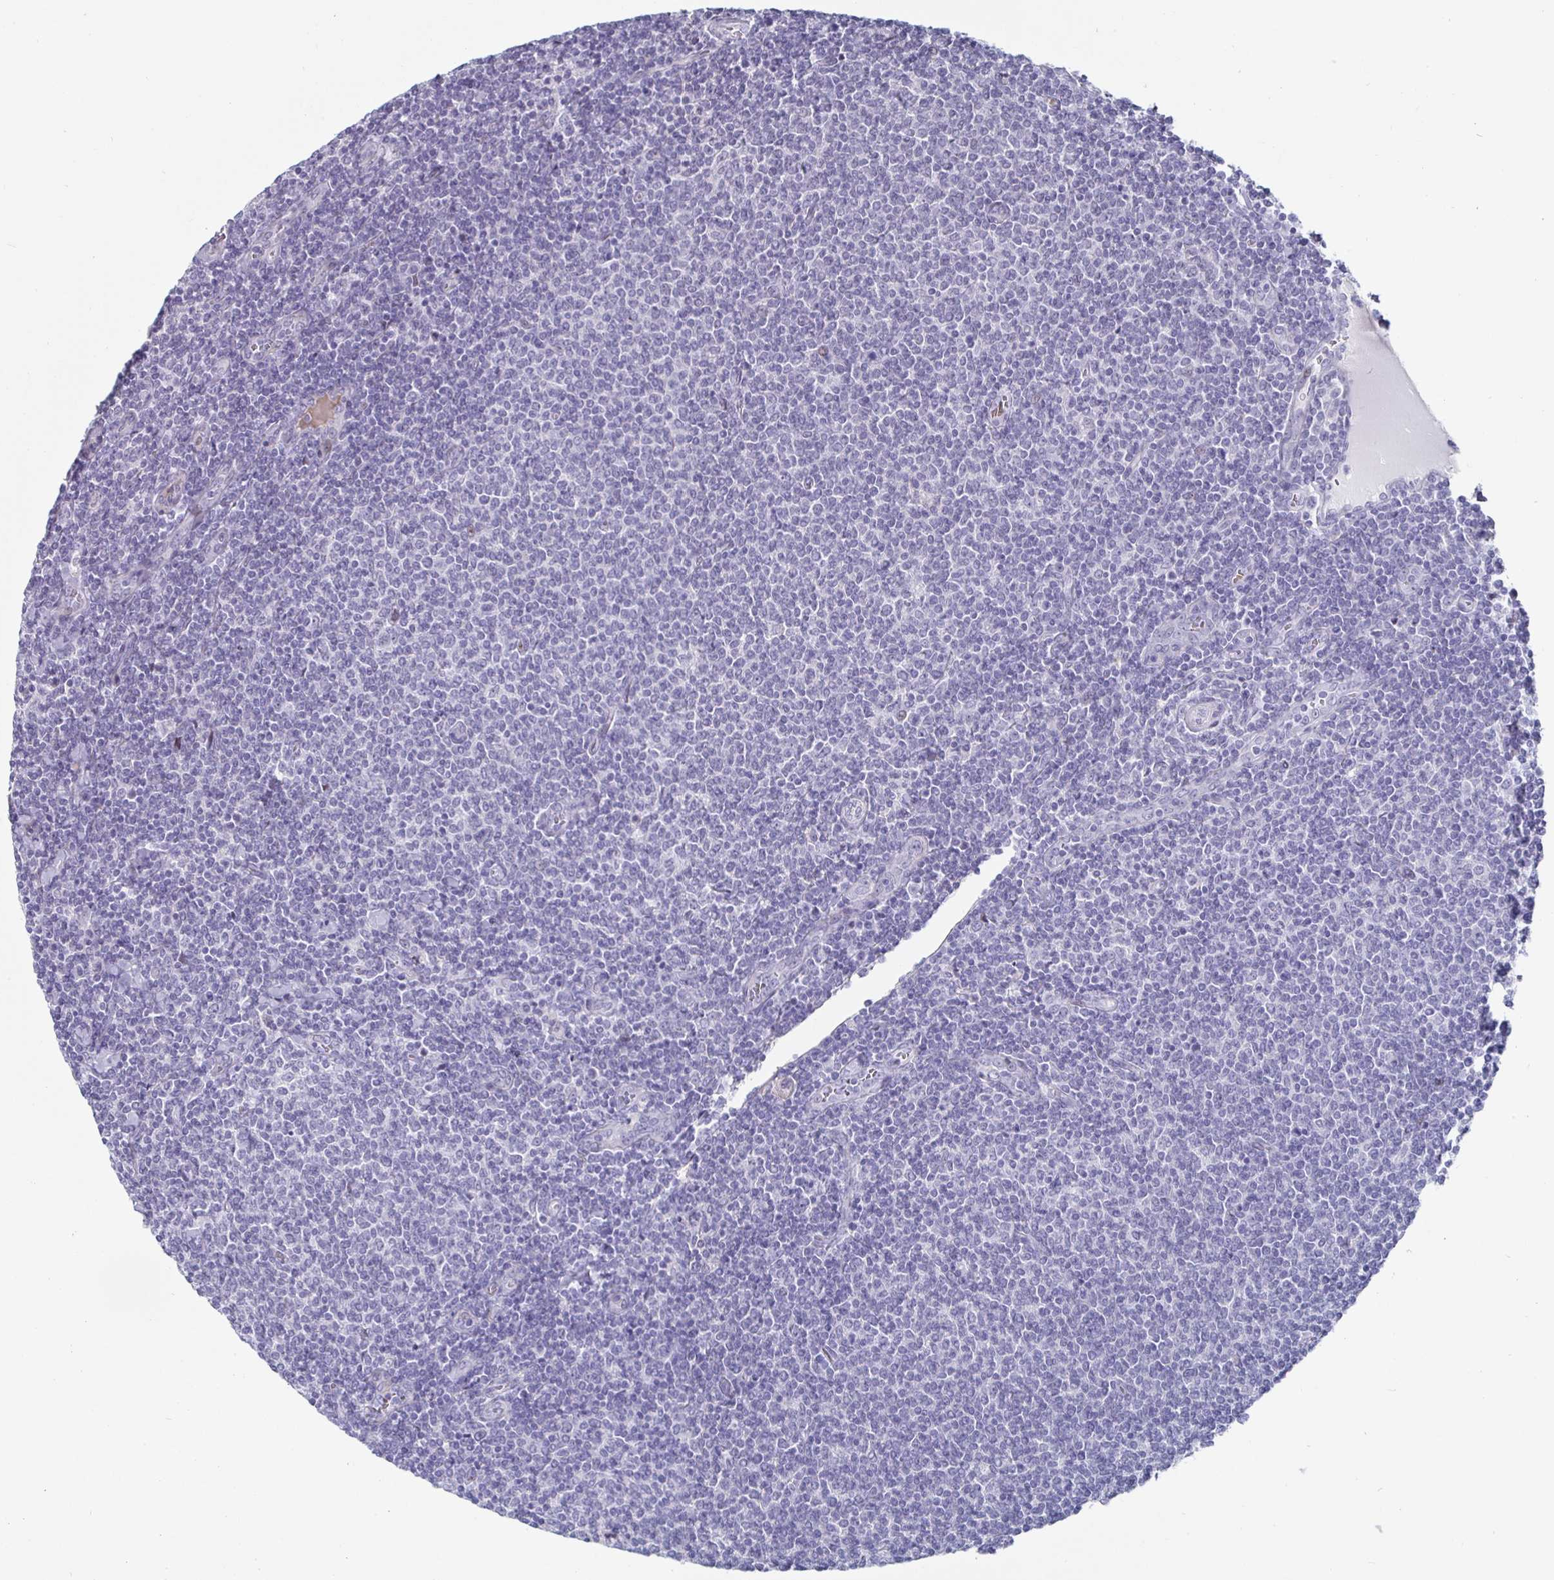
{"staining": {"intensity": "negative", "quantity": "none", "location": "none"}, "tissue": "lymphoma", "cell_type": "Tumor cells", "image_type": "cancer", "snomed": [{"axis": "morphology", "description": "Malignant lymphoma, non-Hodgkin's type, Low grade"}, {"axis": "topography", "description": "Lymph node"}], "caption": "Immunohistochemistry histopathology image of neoplastic tissue: human malignant lymphoma, non-Hodgkin's type (low-grade) stained with DAB (3,3'-diaminobenzidine) demonstrates no significant protein positivity in tumor cells.", "gene": "OOSP2", "patient": {"sex": "male", "age": 52}}